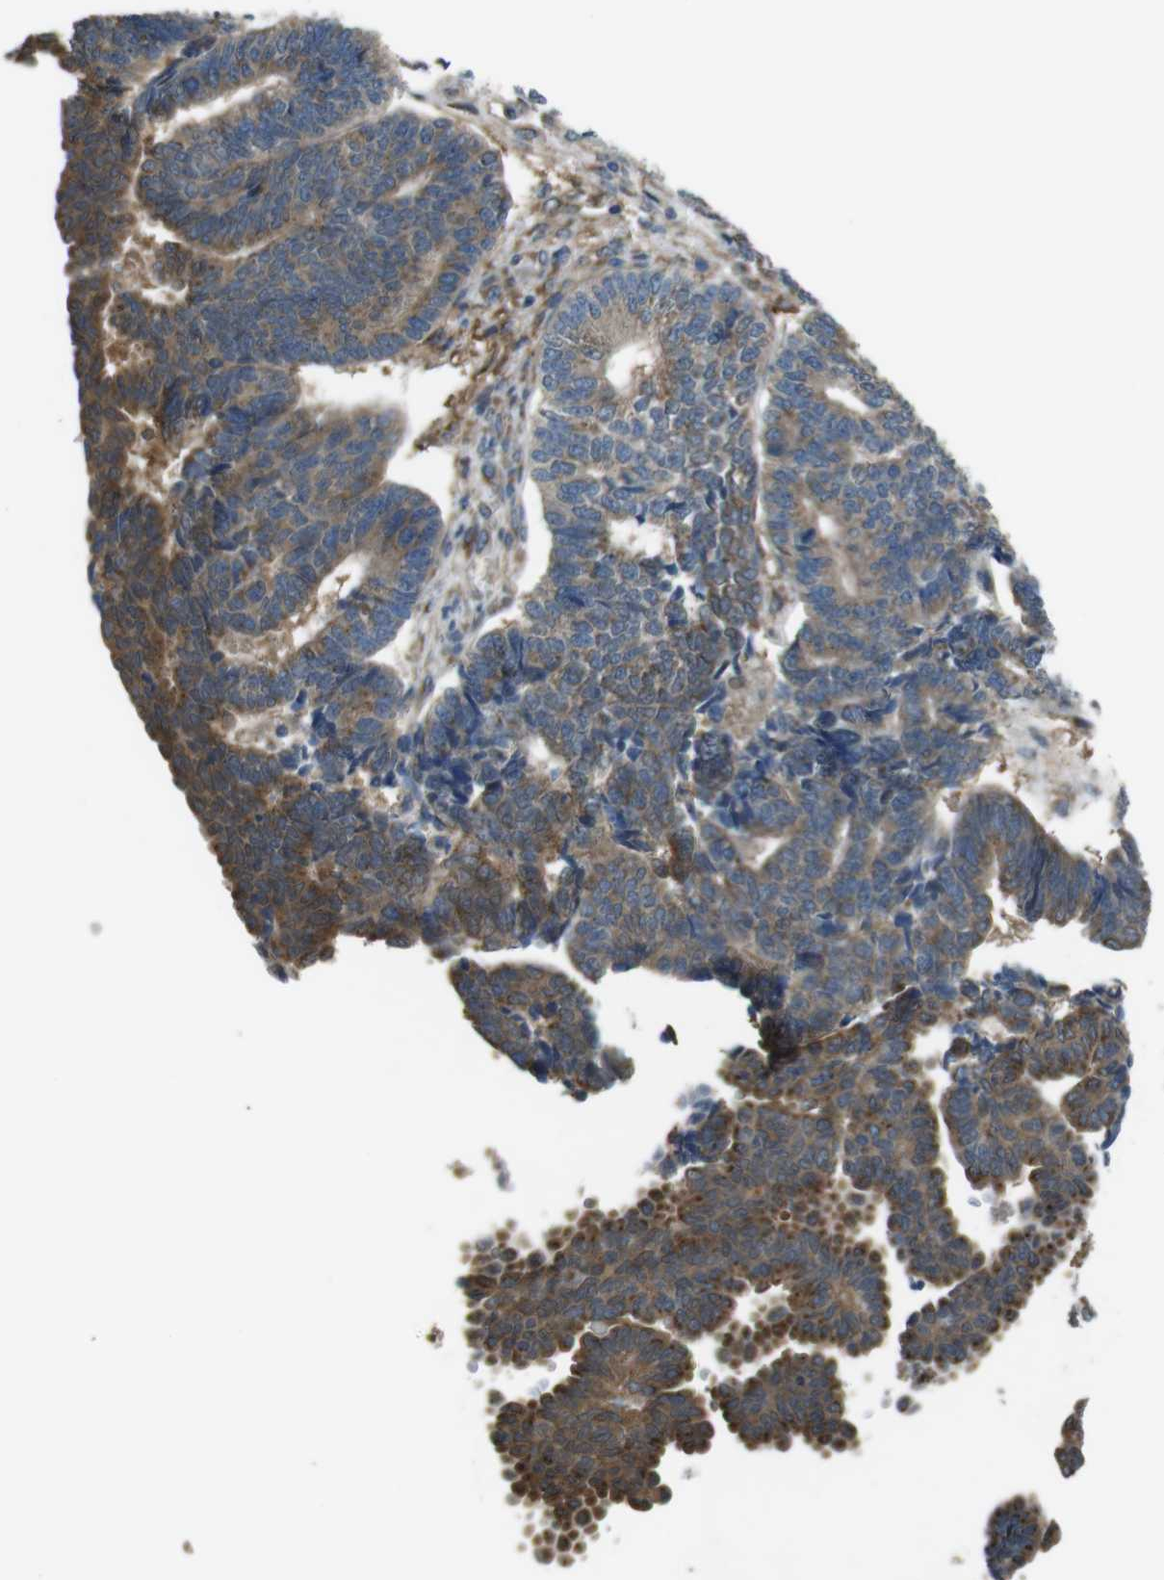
{"staining": {"intensity": "moderate", "quantity": ">75%", "location": "cytoplasmic/membranous"}, "tissue": "endometrial cancer", "cell_type": "Tumor cells", "image_type": "cancer", "snomed": [{"axis": "morphology", "description": "Adenocarcinoma, NOS"}, {"axis": "topography", "description": "Endometrium"}], "caption": "Immunohistochemical staining of adenocarcinoma (endometrial) displays medium levels of moderate cytoplasmic/membranous positivity in about >75% of tumor cells. (DAB IHC with brightfield microscopy, high magnification).", "gene": "RAB6A", "patient": {"sex": "female", "age": 70}}